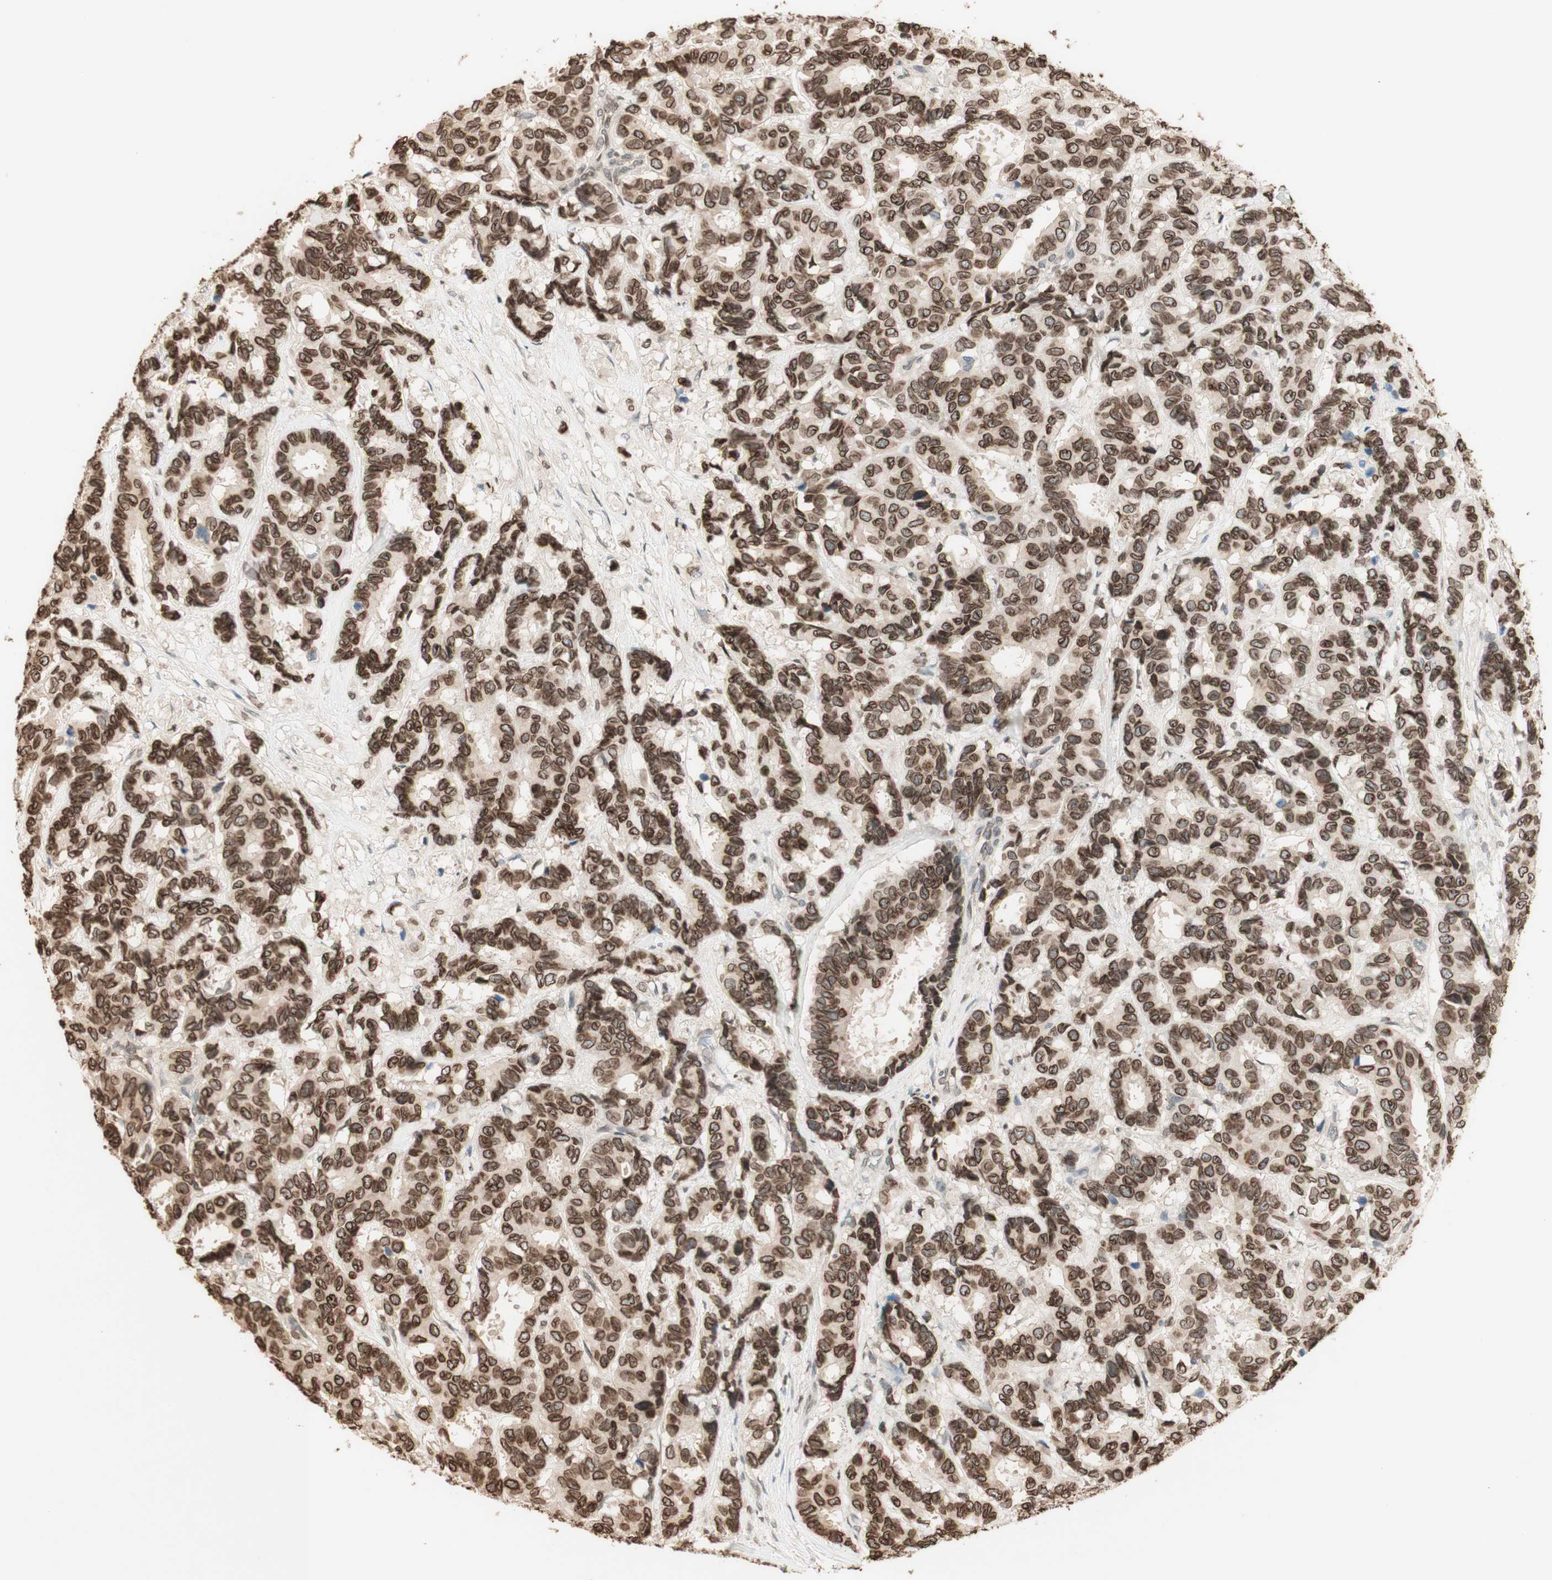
{"staining": {"intensity": "moderate", "quantity": ">75%", "location": "cytoplasmic/membranous,nuclear"}, "tissue": "breast cancer", "cell_type": "Tumor cells", "image_type": "cancer", "snomed": [{"axis": "morphology", "description": "Duct carcinoma"}, {"axis": "topography", "description": "Breast"}], "caption": "Protein positivity by immunohistochemistry (IHC) demonstrates moderate cytoplasmic/membranous and nuclear staining in about >75% of tumor cells in breast cancer (infiltrating ductal carcinoma).", "gene": "TMPO", "patient": {"sex": "female", "age": 87}}